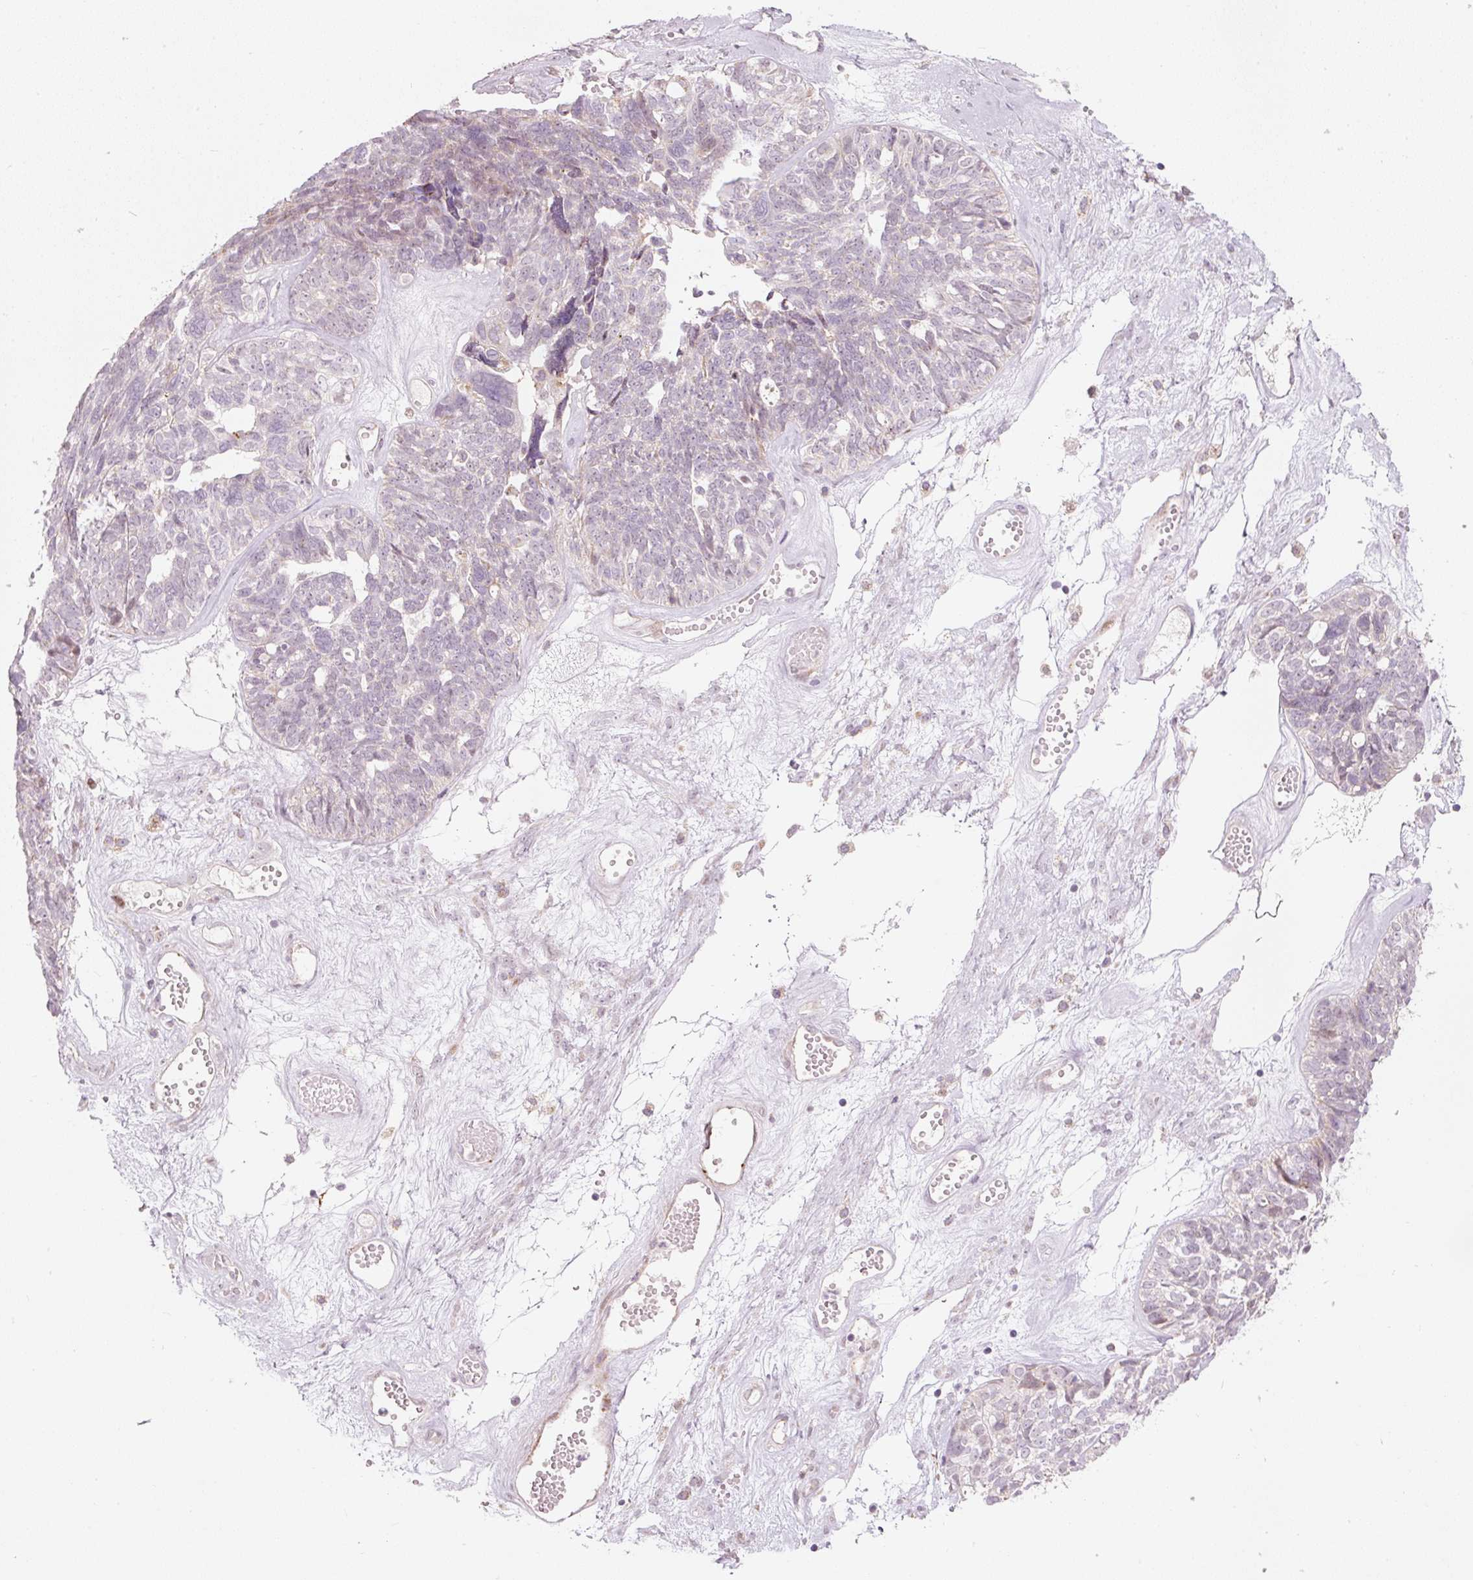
{"staining": {"intensity": "negative", "quantity": "none", "location": "none"}, "tissue": "ovarian cancer", "cell_type": "Tumor cells", "image_type": "cancer", "snomed": [{"axis": "morphology", "description": "Cystadenocarcinoma, serous, NOS"}, {"axis": "topography", "description": "Ovary"}], "caption": "Ovarian serous cystadenocarcinoma was stained to show a protein in brown. There is no significant positivity in tumor cells. (Brightfield microscopy of DAB immunohistochemistry (IHC) at high magnification).", "gene": "RNF39", "patient": {"sex": "female", "age": 79}}